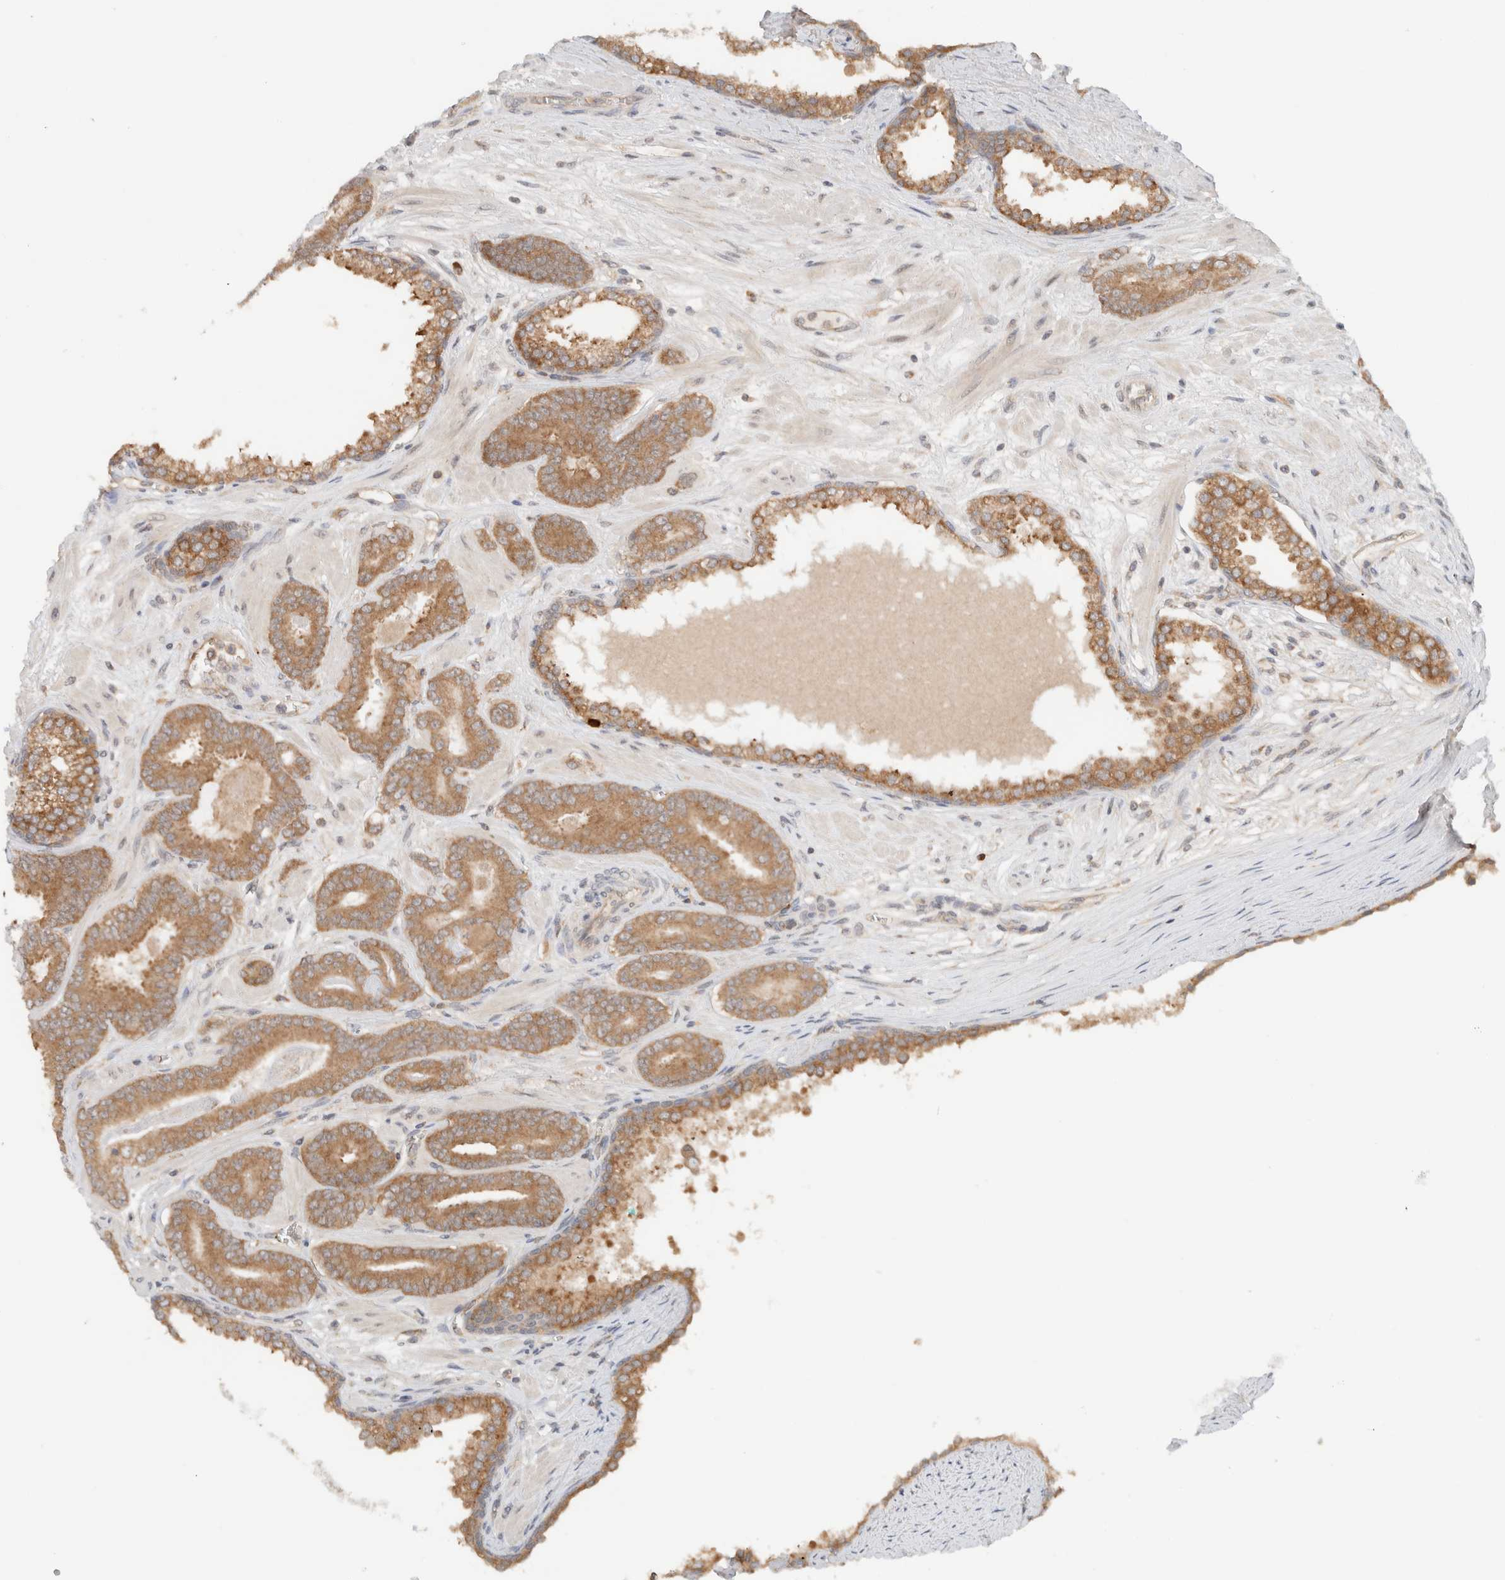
{"staining": {"intensity": "moderate", "quantity": ">75%", "location": "cytoplasmic/membranous"}, "tissue": "prostate cancer", "cell_type": "Tumor cells", "image_type": "cancer", "snomed": [{"axis": "morphology", "description": "Adenocarcinoma, Low grade"}, {"axis": "topography", "description": "Prostate"}], "caption": "Human prostate cancer stained for a protein (brown) demonstrates moderate cytoplasmic/membranous positive staining in about >75% of tumor cells.", "gene": "ARFGEF2", "patient": {"sex": "male", "age": 62}}